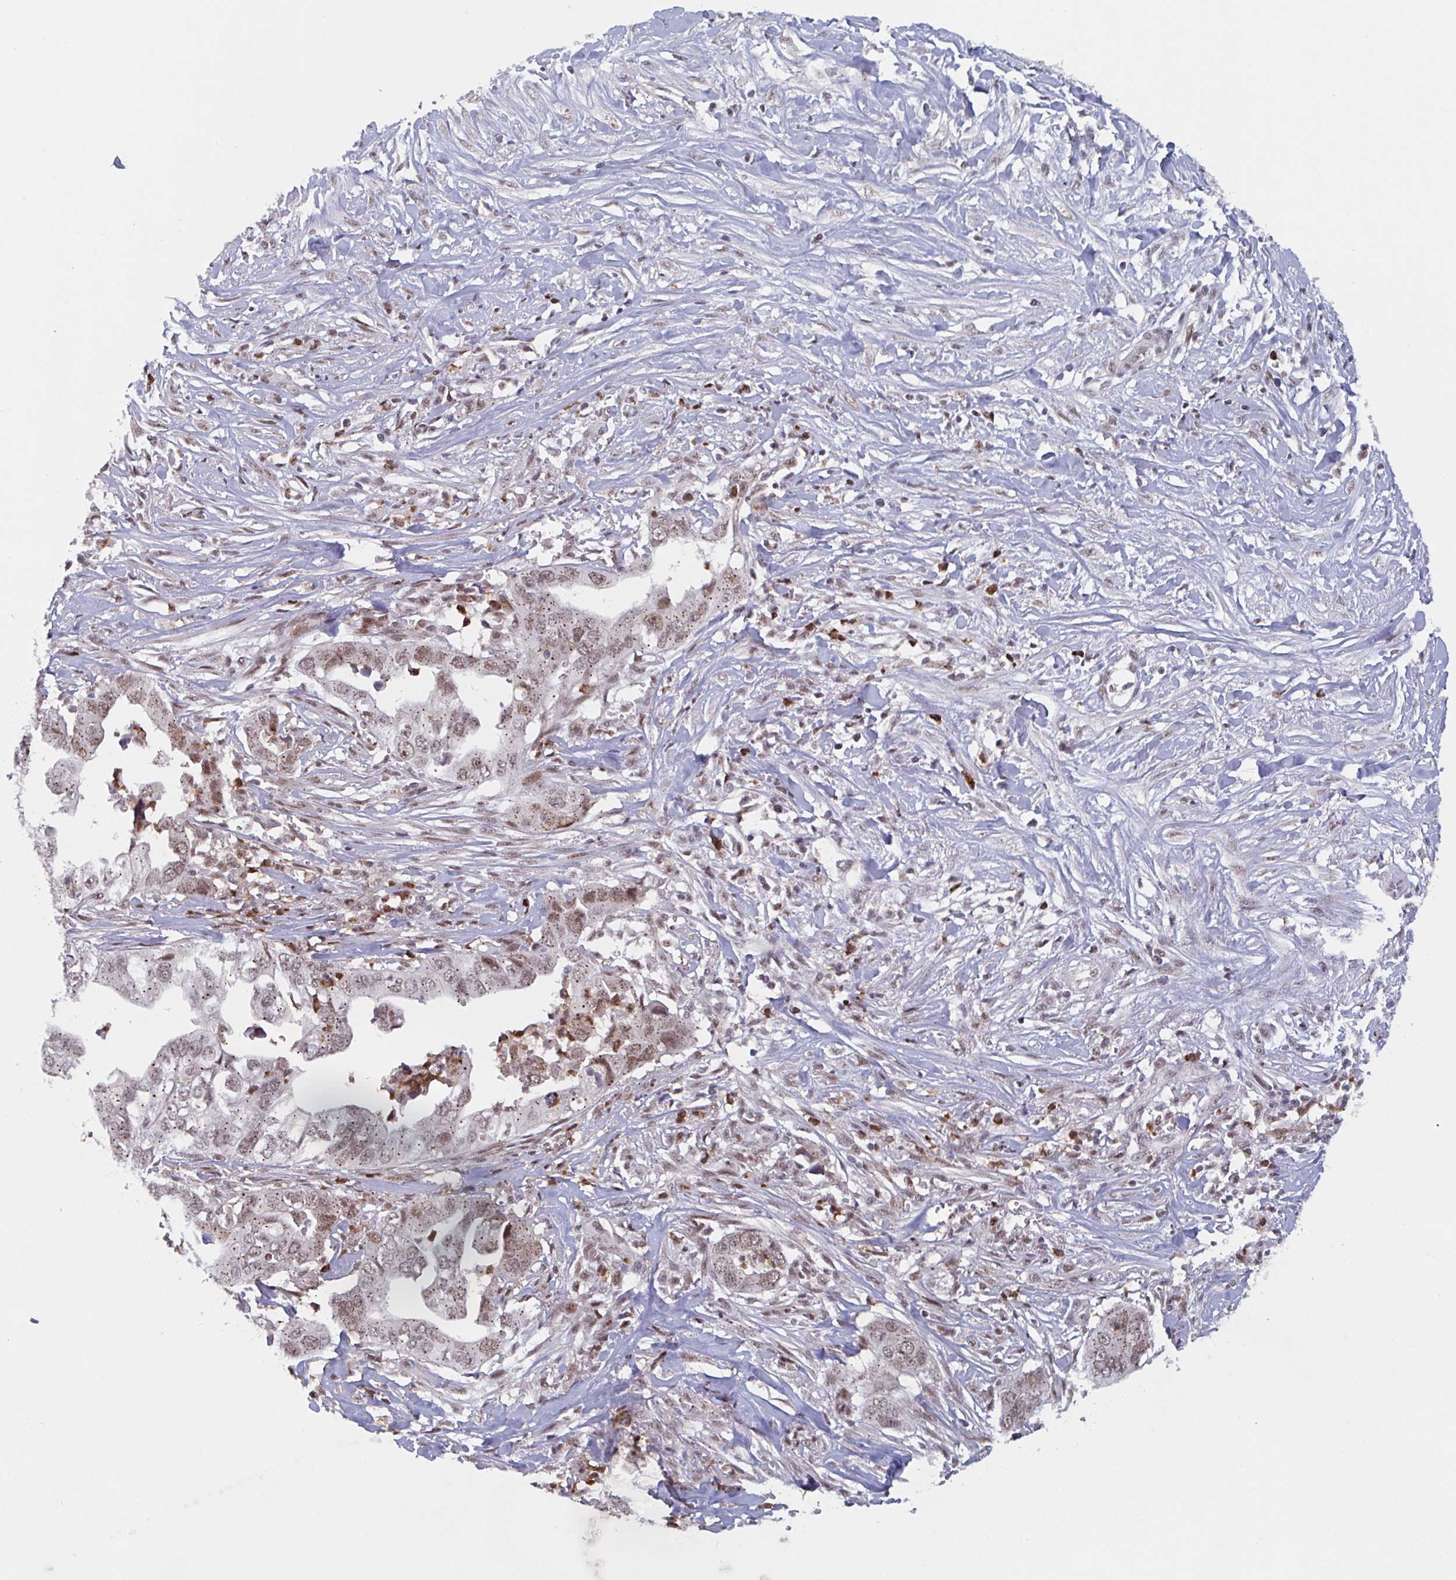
{"staining": {"intensity": "moderate", "quantity": ">75%", "location": "nuclear"}, "tissue": "liver cancer", "cell_type": "Tumor cells", "image_type": "cancer", "snomed": [{"axis": "morphology", "description": "Cholangiocarcinoma"}, {"axis": "topography", "description": "Liver"}], "caption": "Protein staining exhibits moderate nuclear positivity in approximately >75% of tumor cells in liver cancer. (Stains: DAB in brown, nuclei in blue, Microscopy: brightfield microscopy at high magnification).", "gene": "RNF212", "patient": {"sex": "female", "age": 79}}